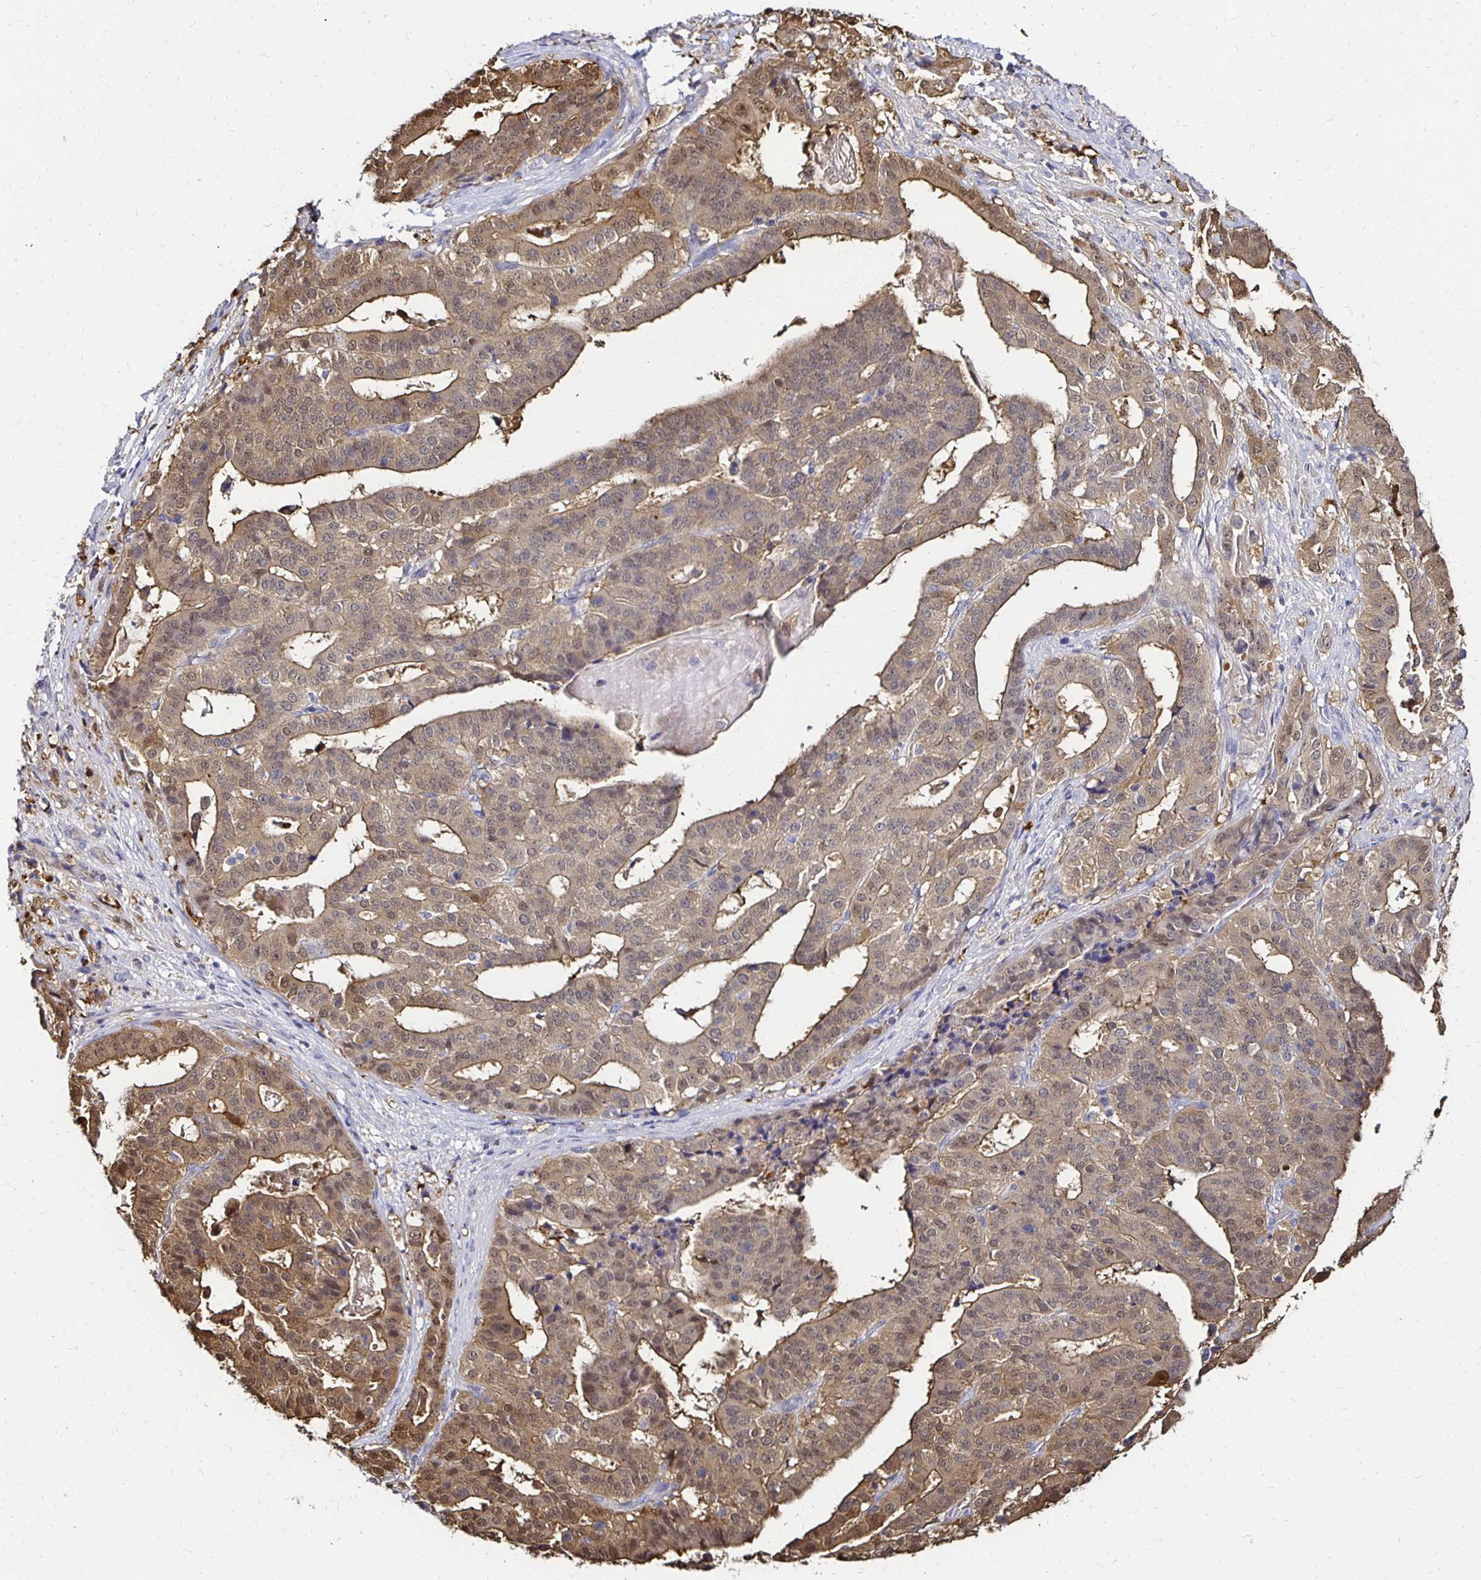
{"staining": {"intensity": "moderate", "quantity": "25%-75%", "location": "cytoplasmic/membranous,nuclear"}, "tissue": "stomach cancer", "cell_type": "Tumor cells", "image_type": "cancer", "snomed": [{"axis": "morphology", "description": "Adenocarcinoma, NOS"}, {"axis": "topography", "description": "Stomach"}], "caption": "Tumor cells reveal medium levels of moderate cytoplasmic/membranous and nuclear expression in about 25%-75% of cells in human stomach cancer (adenocarcinoma).", "gene": "TXN", "patient": {"sex": "male", "age": 48}}